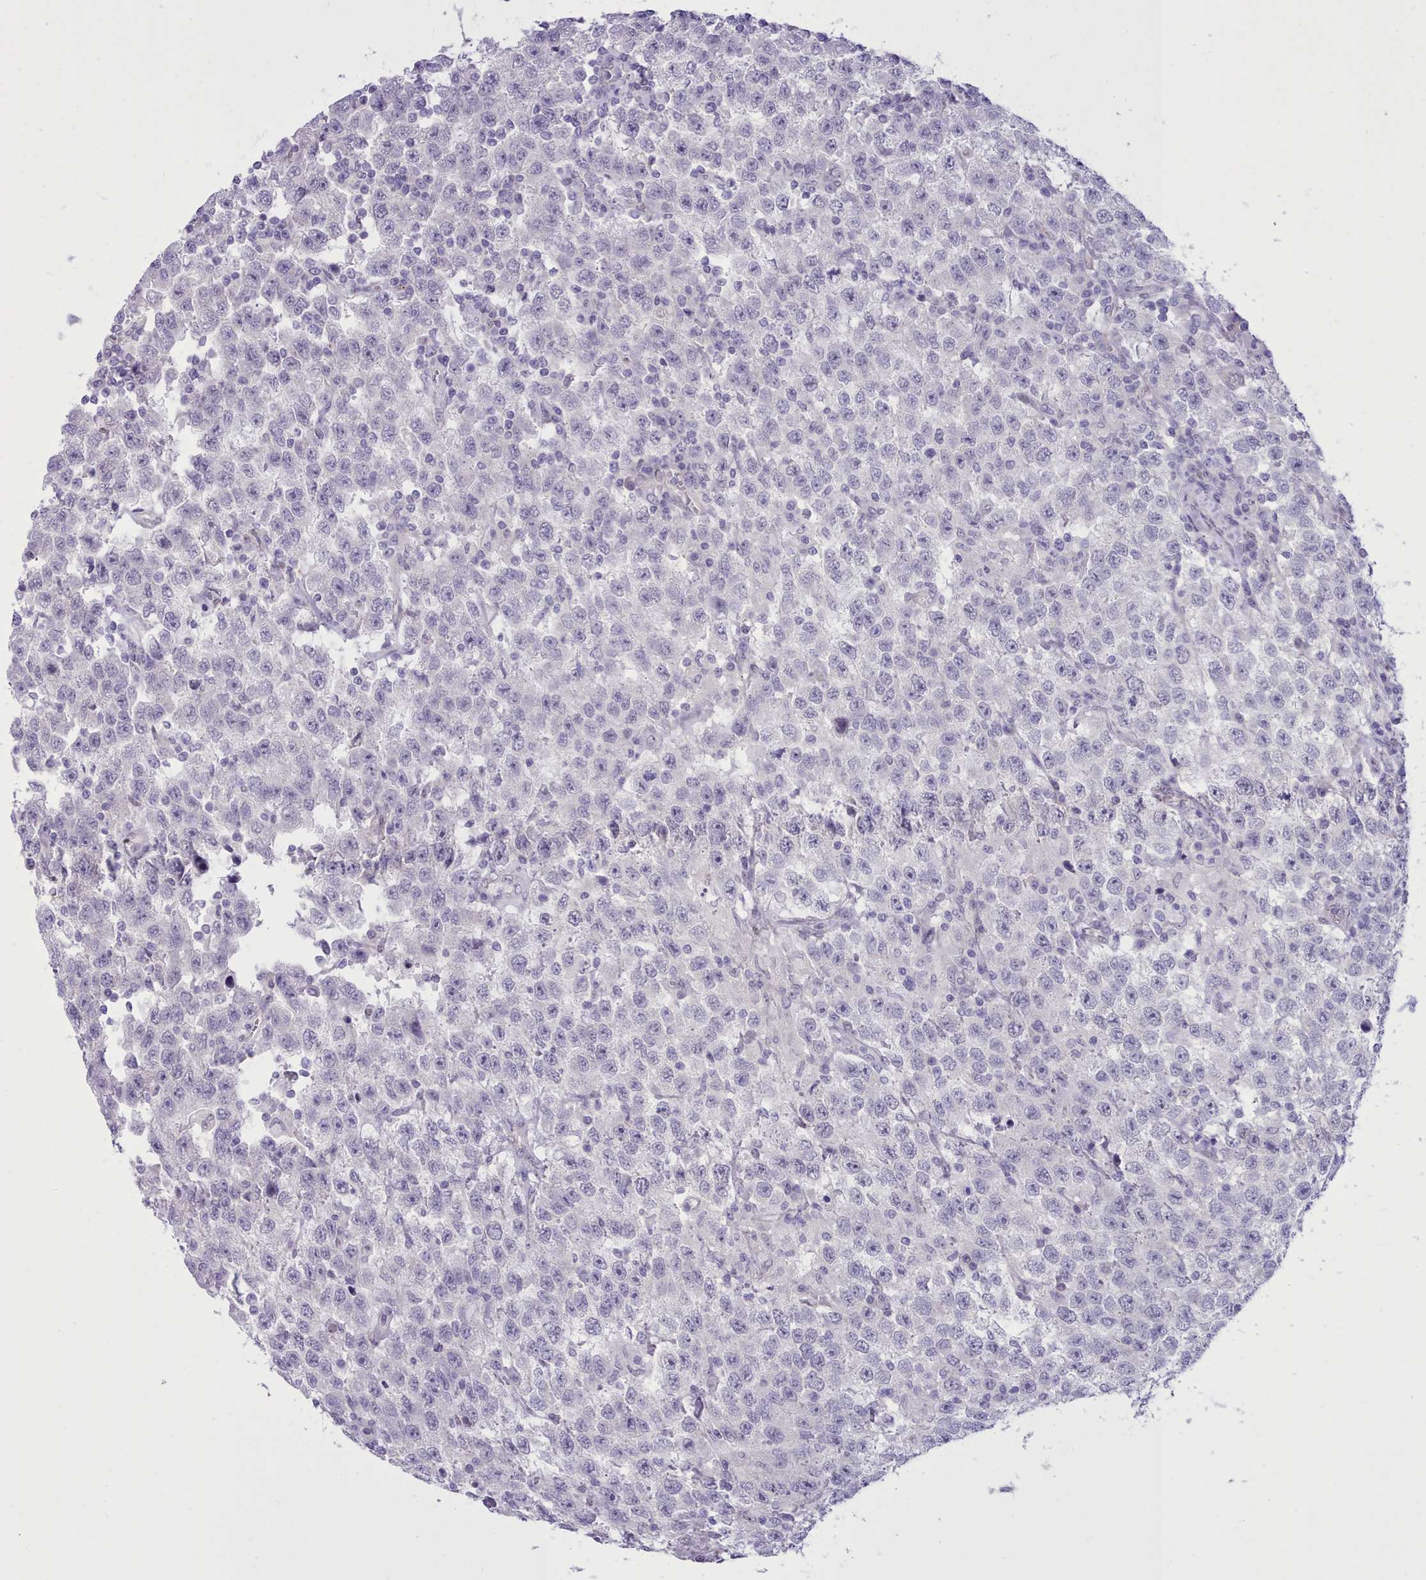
{"staining": {"intensity": "negative", "quantity": "none", "location": "none"}, "tissue": "testis cancer", "cell_type": "Tumor cells", "image_type": "cancer", "snomed": [{"axis": "morphology", "description": "Seminoma, NOS"}, {"axis": "topography", "description": "Testis"}], "caption": "Testis seminoma was stained to show a protein in brown. There is no significant positivity in tumor cells. (Stains: DAB immunohistochemistry (IHC) with hematoxylin counter stain, Microscopy: brightfield microscopy at high magnification).", "gene": "TMEM253", "patient": {"sex": "male", "age": 41}}